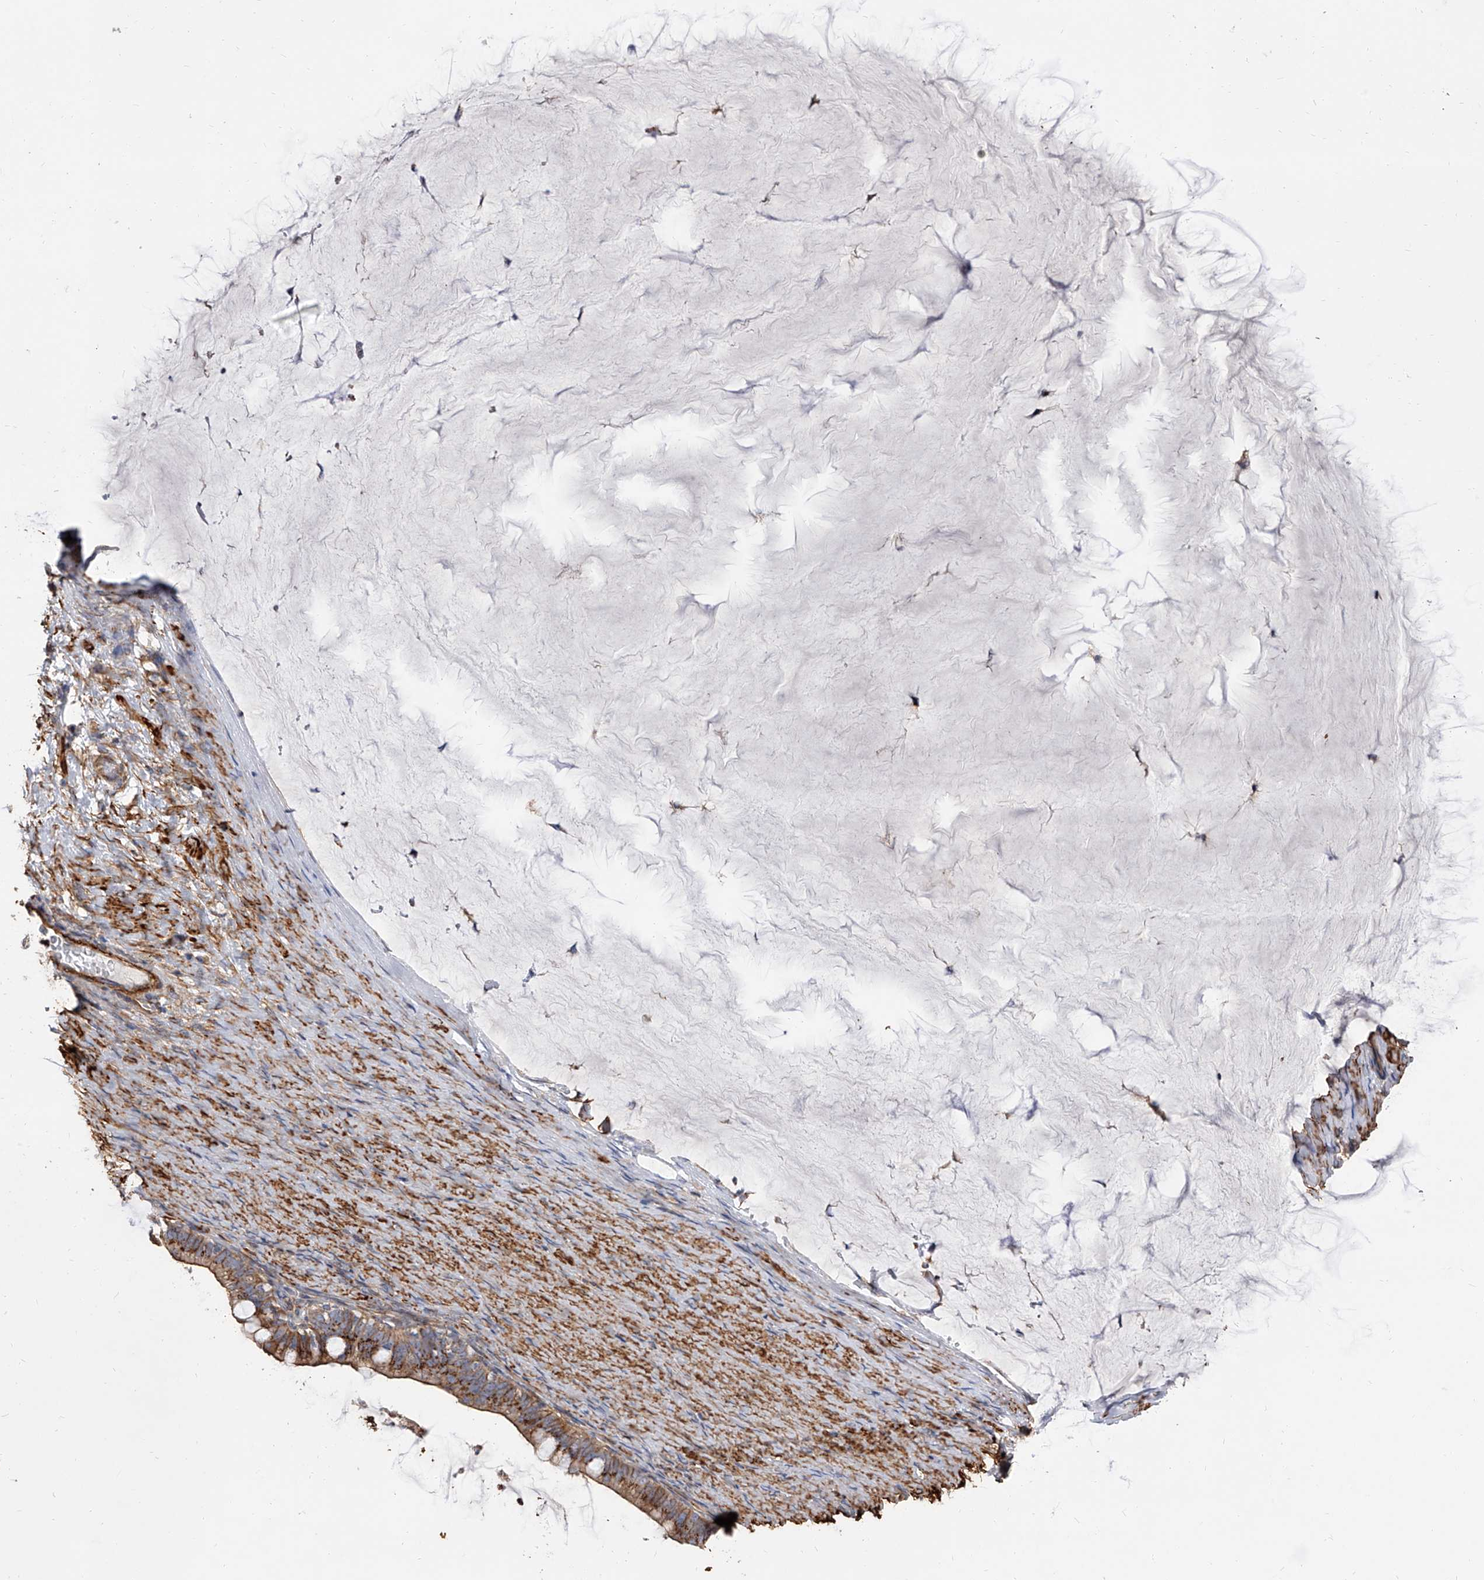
{"staining": {"intensity": "strong", "quantity": ">75%", "location": "cytoplasmic/membranous"}, "tissue": "ovarian cancer", "cell_type": "Tumor cells", "image_type": "cancer", "snomed": [{"axis": "morphology", "description": "Cystadenocarcinoma, mucinous, NOS"}, {"axis": "topography", "description": "Ovary"}], "caption": "Strong cytoplasmic/membranous protein positivity is appreciated in approximately >75% of tumor cells in mucinous cystadenocarcinoma (ovarian).", "gene": "PISD", "patient": {"sex": "female", "age": 61}}